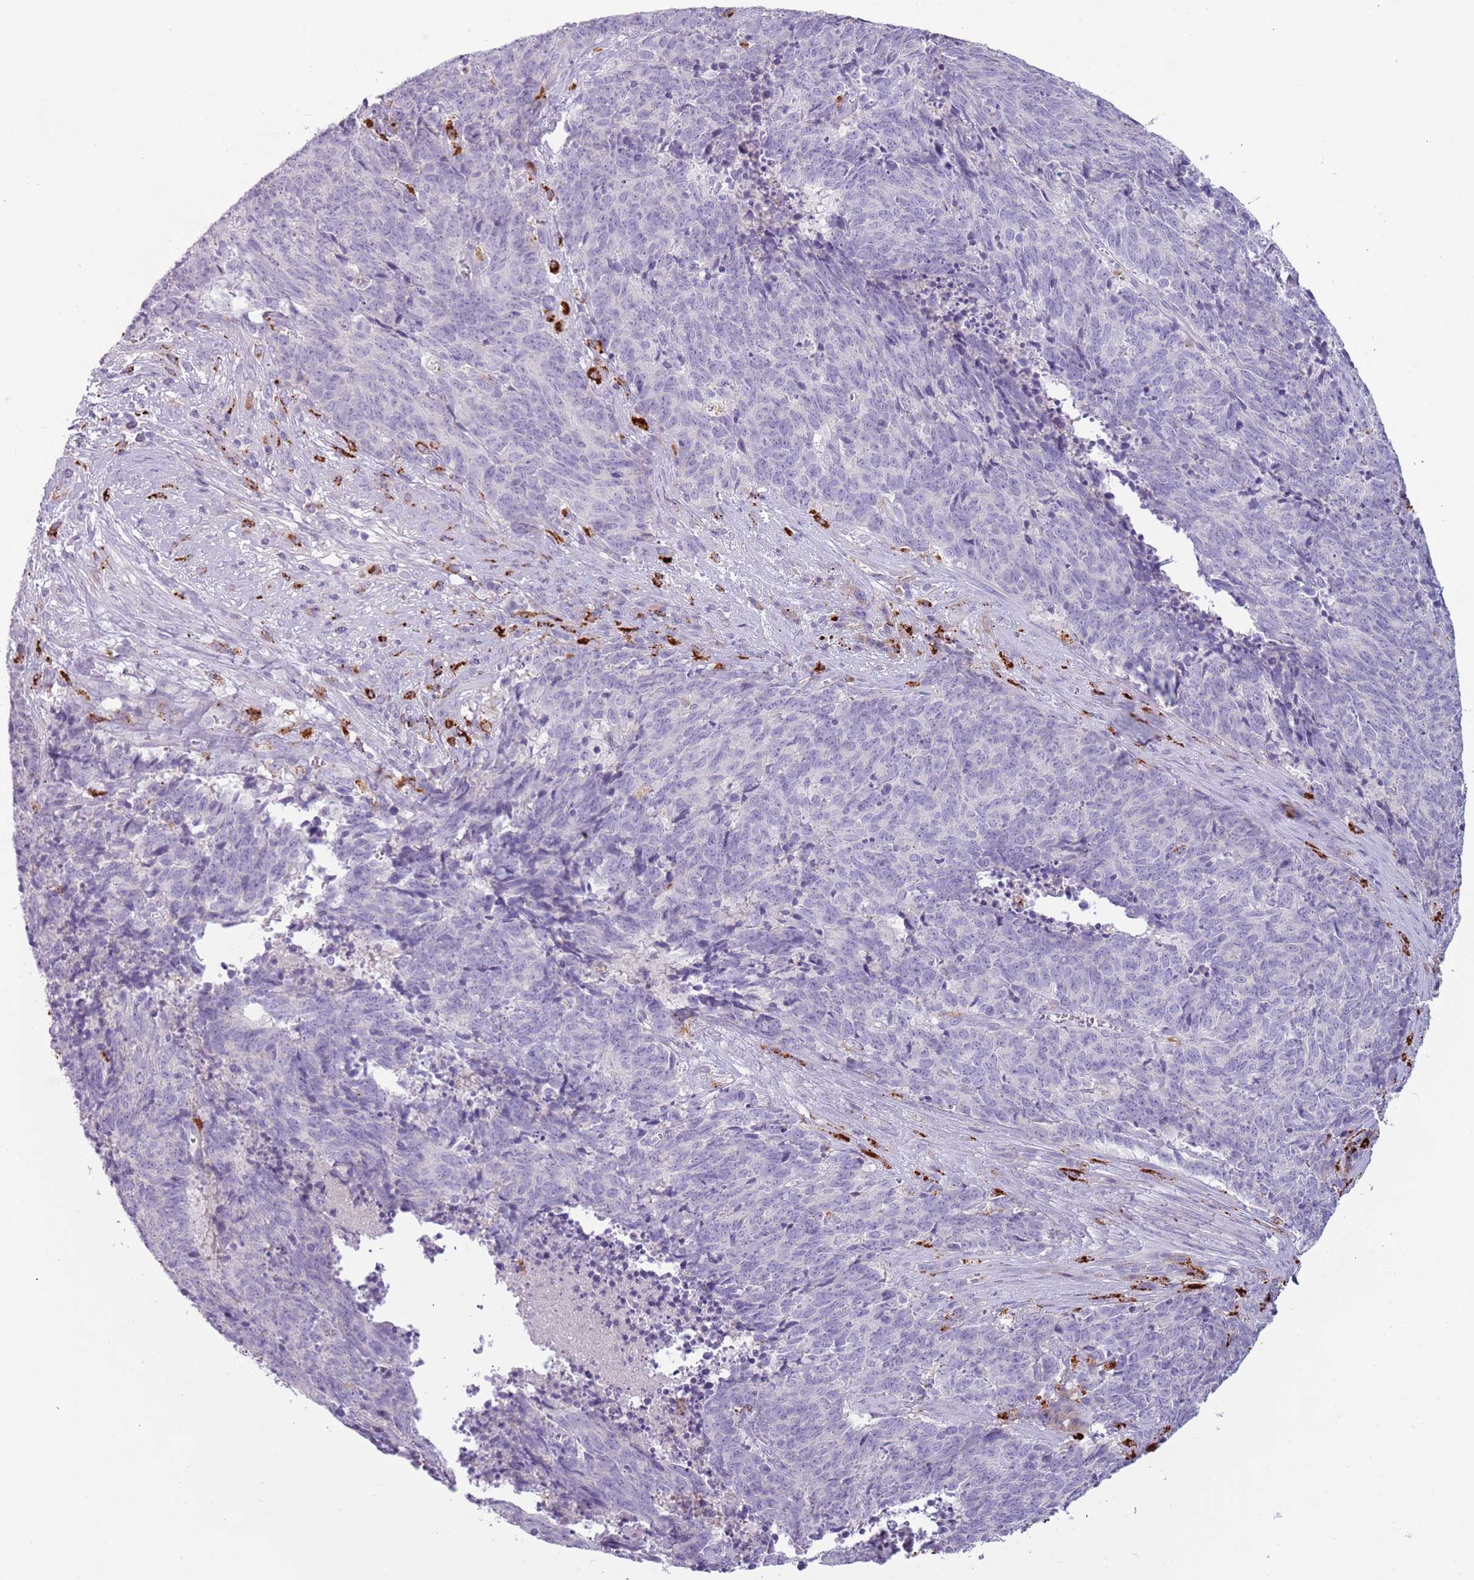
{"staining": {"intensity": "negative", "quantity": "none", "location": "none"}, "tissue": "cervical cancer", "cell_type": "Tumor cells", "image_type": "cancer", "snomed": [{"axis": "morphology", "description": "Squamous cell carcinoma, NOS"}, {"axis": "topography", "description": "Cervix"}], "caption": "IHC of human squamous cell carcinoma (cervical) demonstrates no staining in tumor cells. (DAB (3,3'-diaminobenzidine) IHC, high magnification).", "gene": "NWD2", "patient": {"sex": "female", "age": 29}}